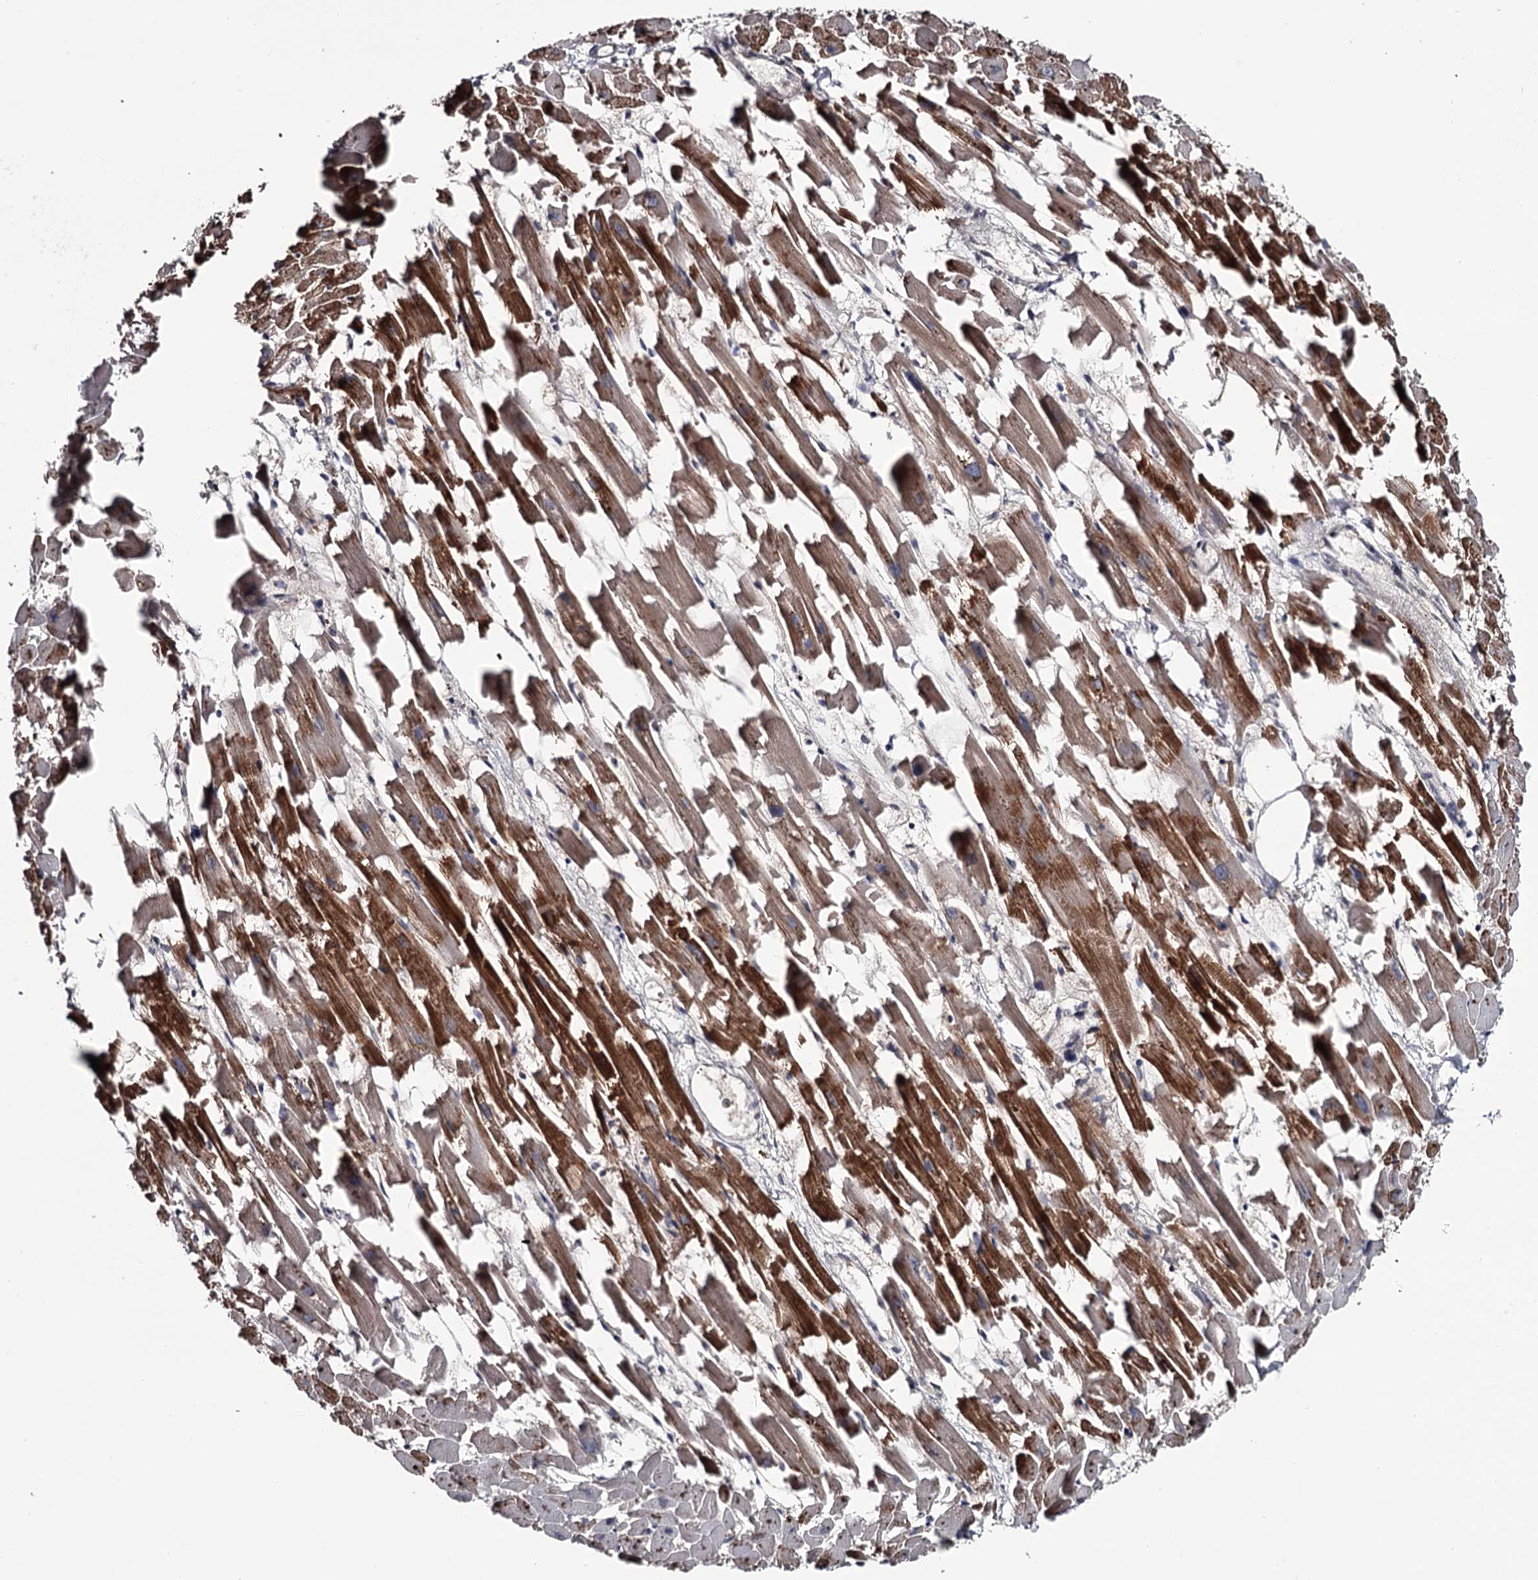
{"staining": {"intensity": "strong", "quantity": ">75%", "location": "cytoplasmic/membranous"}, "tissue": "heart muscle", "cell_type": "Cardiomyocytes", "image_type": "normal", "snomed": [{"axis": "morphology", "description": "Normal tissue, NOS"}, {"axis": "topography", "description": "Heart"}], "caption": "High-power microscopy captured an immunohistochemistry image of benign heart muscle, revealing strong cytoplasmic/membranous staining in approximately >75% of cardiomyocytes.", "gene": "DAO", "patient": {"sex": "female", "age": 64}}